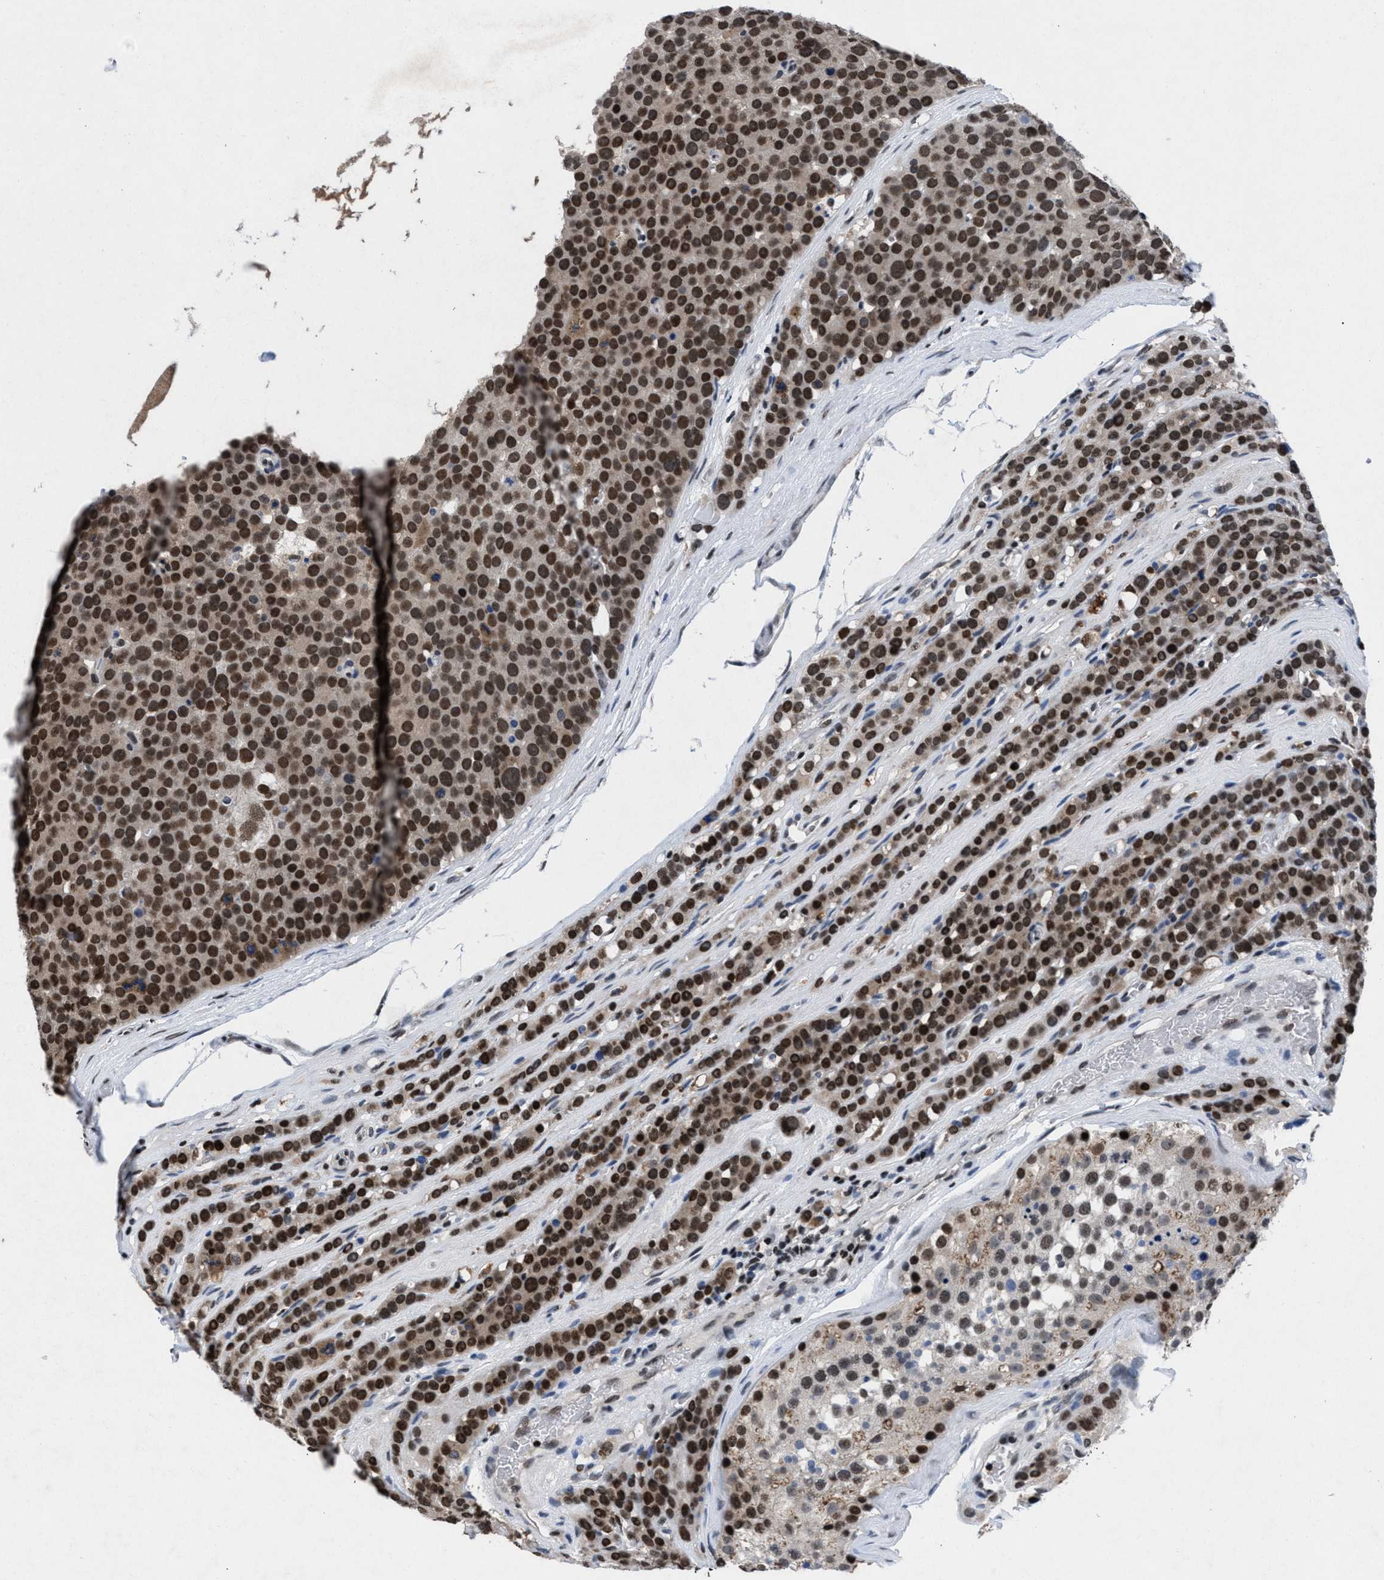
{"staining": {"intensity": "moderate", "quantity": ">75%", "location": "nuclear"}, "tissue": "testis cancer", "cell_type": "Tumor cells", "image_type": "cancer", "snomed": [{"axis": "morphology", "description": "Seminoma, NOS"}, {"axis": "topography", "description": "Testis"}], "caption": "Immunohistochemistry (DAB (3,3'-diaminobenzidine)) staining of human testis cancer displays moderate nuclear protein positivity in approximately >75% of tumor cells.", "gene": "WDR81", "patient": {"sex": "male", "age": 71}}